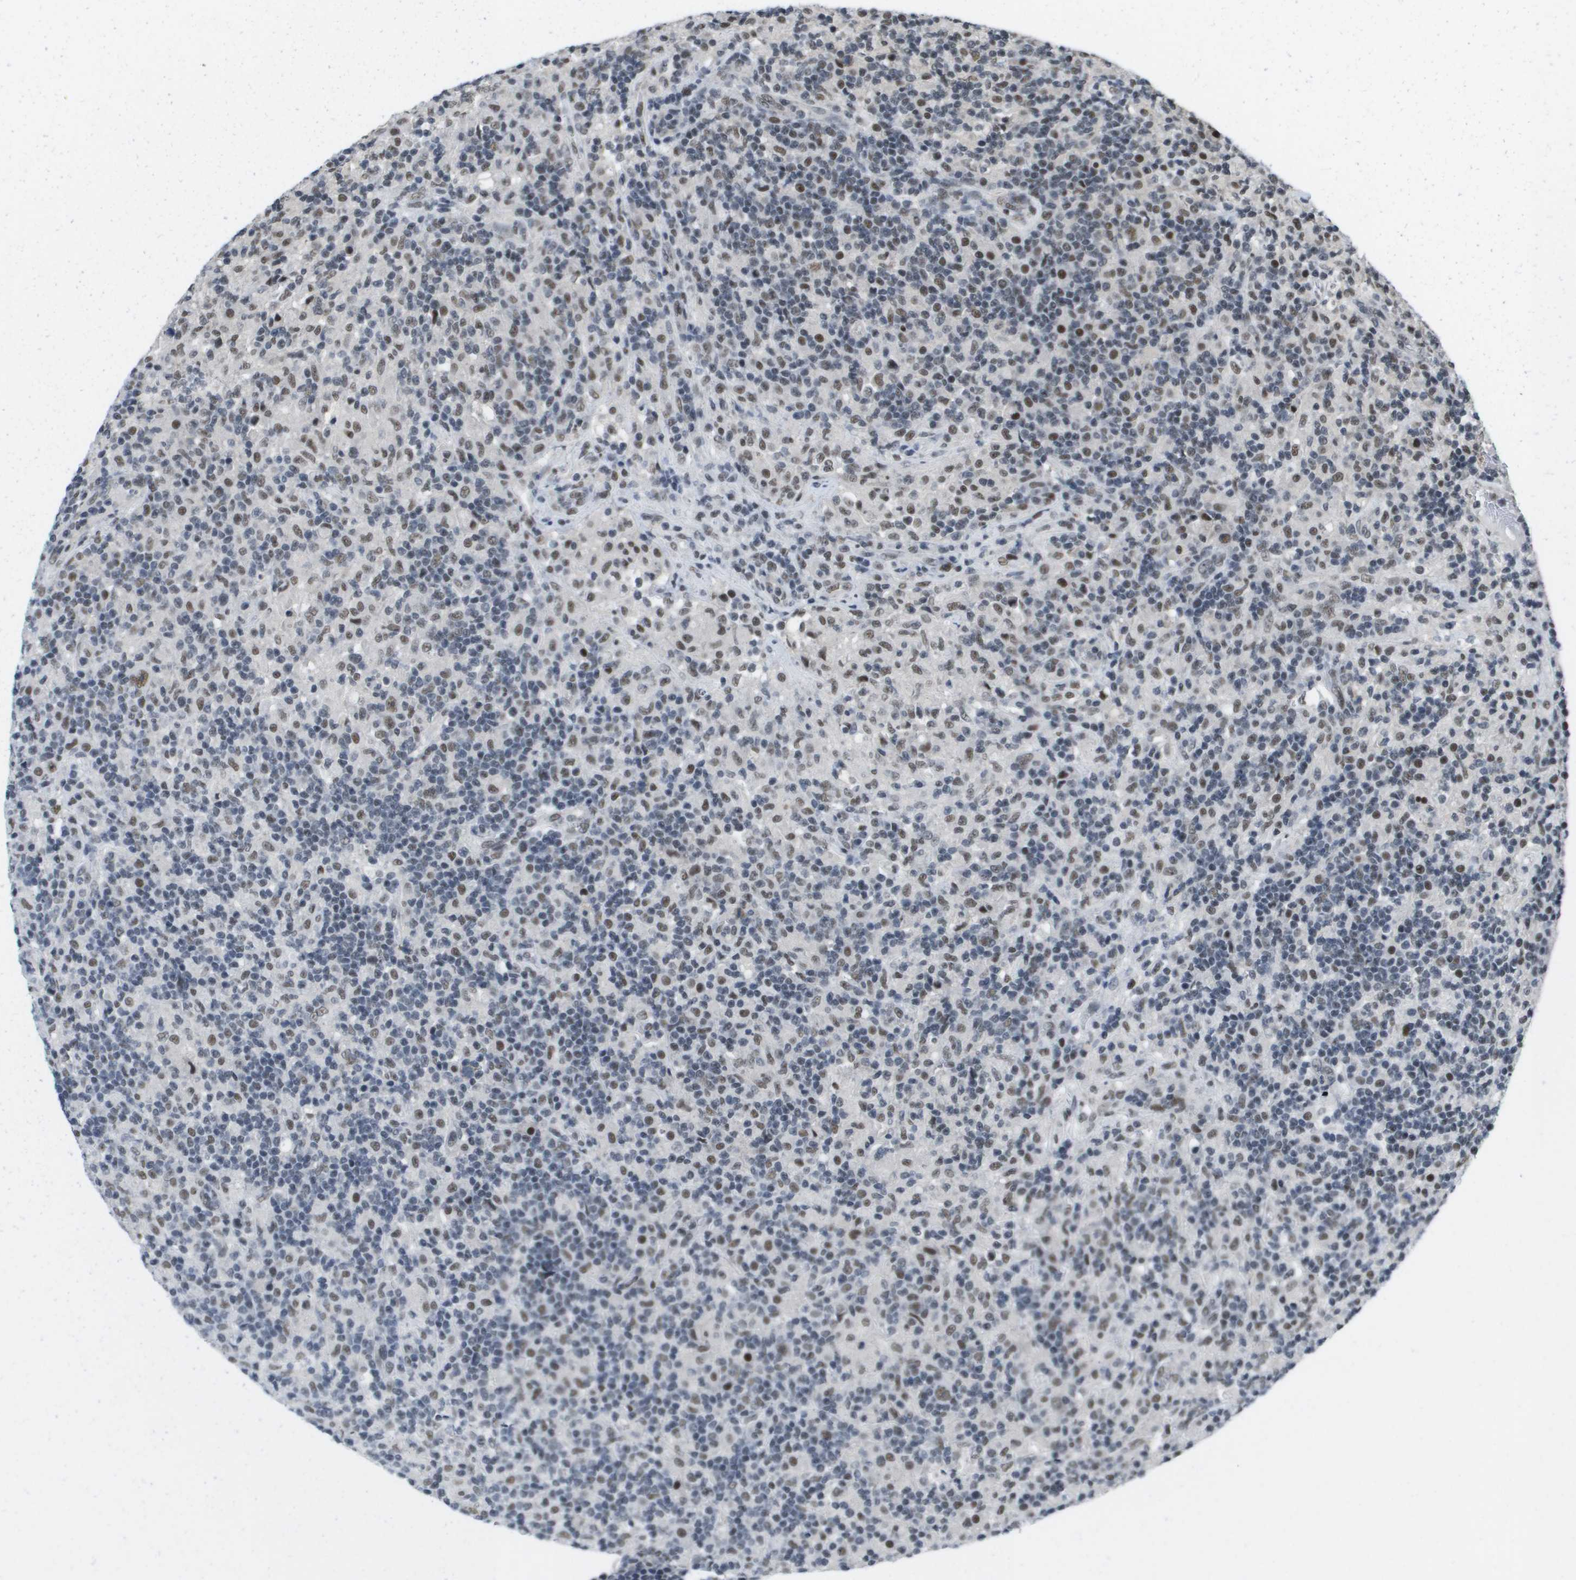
{"staining": {"intensity": "weak", "quantity": ">75%", "location": "nuclear"}, "tissue": "lymphoma", "cell_type": "Tumor cells", "image_type": "cancer", "snomed": [{"axis": "morphology", "description": "Hodgkin's disease, NOS"}, {"axis": "topography", "description": "Lymph node"}], "caption": "Protein staining shows weak nuclear staining in about >75% of tumor cells in lymphoma.", "gene": "ISY1", "patient": {"sex": "male", "age": 70}}